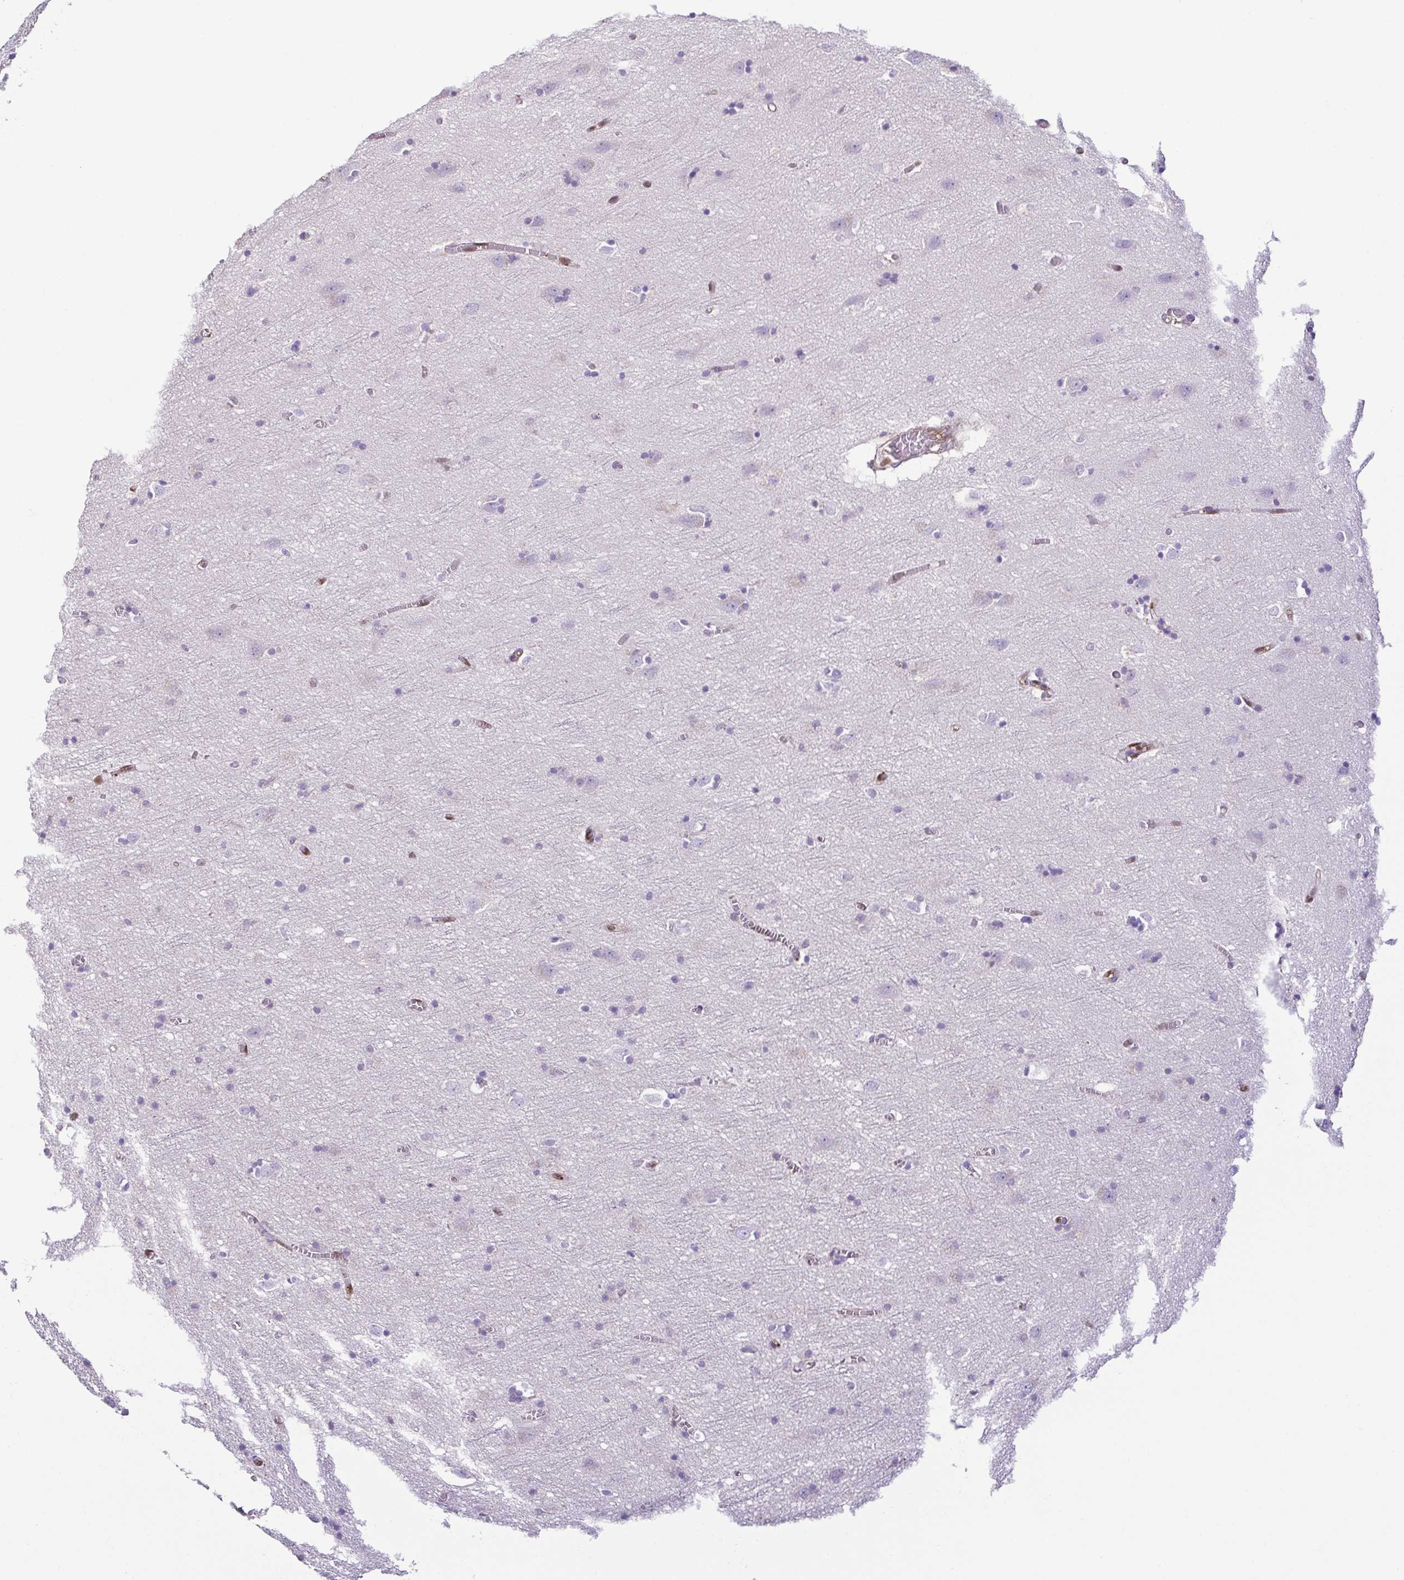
{"staining": {"intensity": "negative", "quantity": "none", "location": "none"}, "tissue": "cerebral cortex", "cell_type": "Endothelial cells", "image_type": "normal", "snomed": [{"axis": "morphology", "description": "Normal tissue, NOS"}, {"axis": "topography", "description": "Cerebral cortex"}], "caption": "Histopathology image shows no protein staining in endothelial cells of unremarkable cerebral cortex.", "gene": "PSMB9", "patient": {"sex": "male", "age": 70}}